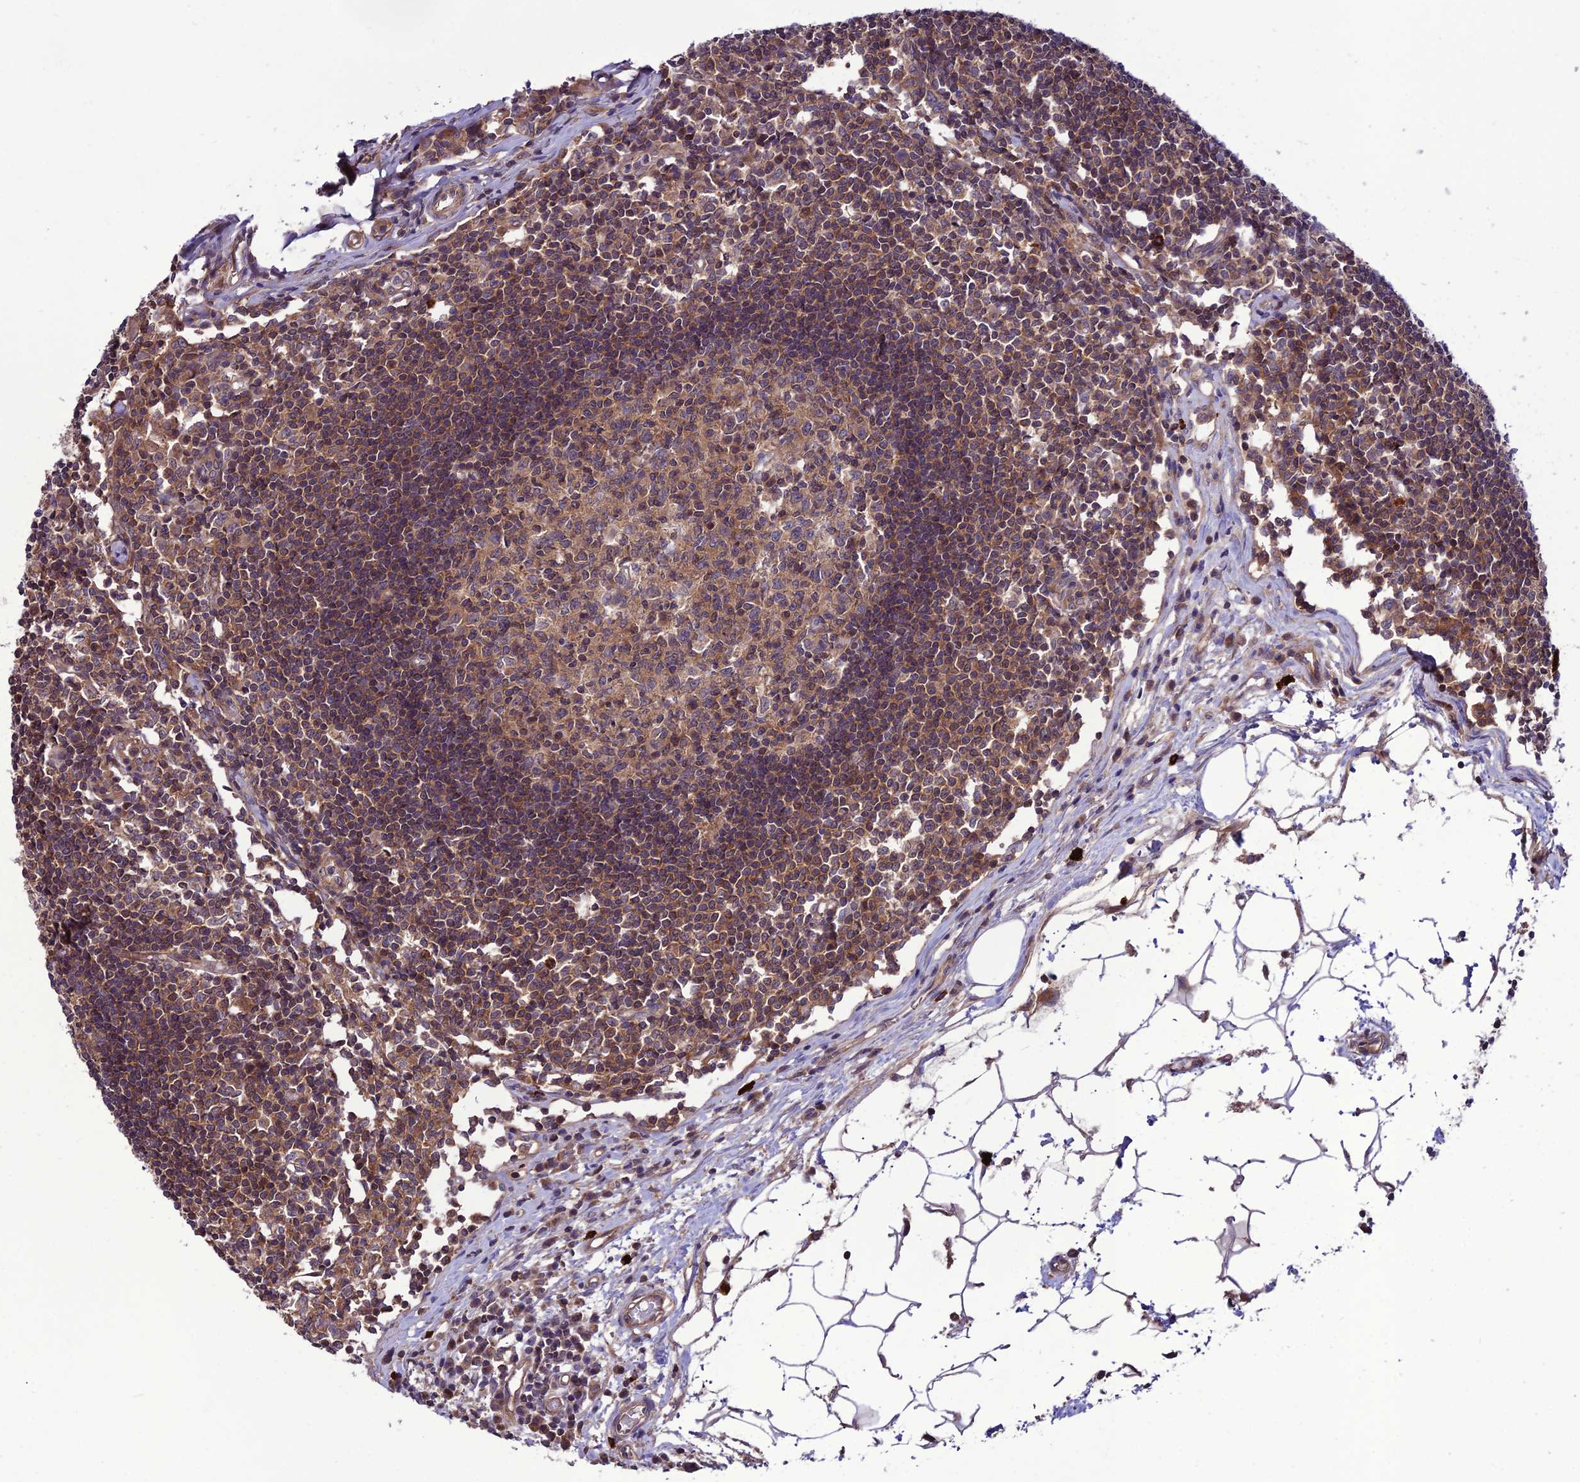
{"staining": {"intensity": "weak", "quantity": ">75%", "location": "cytoplasmic/membranous"}, "tissue": "lymph node", "cell_type": "Germinal center cells", "image_type": "normal", "snomed": [{"axis": "morphology", "description": "Normal tissue, NOS"}, {"axis": "topography", "description": "Lymph node"}], "caption": "The immunohistochemical stain highlights weak cytoplasmic/membranous positivity in germinal center cells of benign lymph node.", "gene": "PPIL3", "patient": {"sex": "female", "age": 55}}